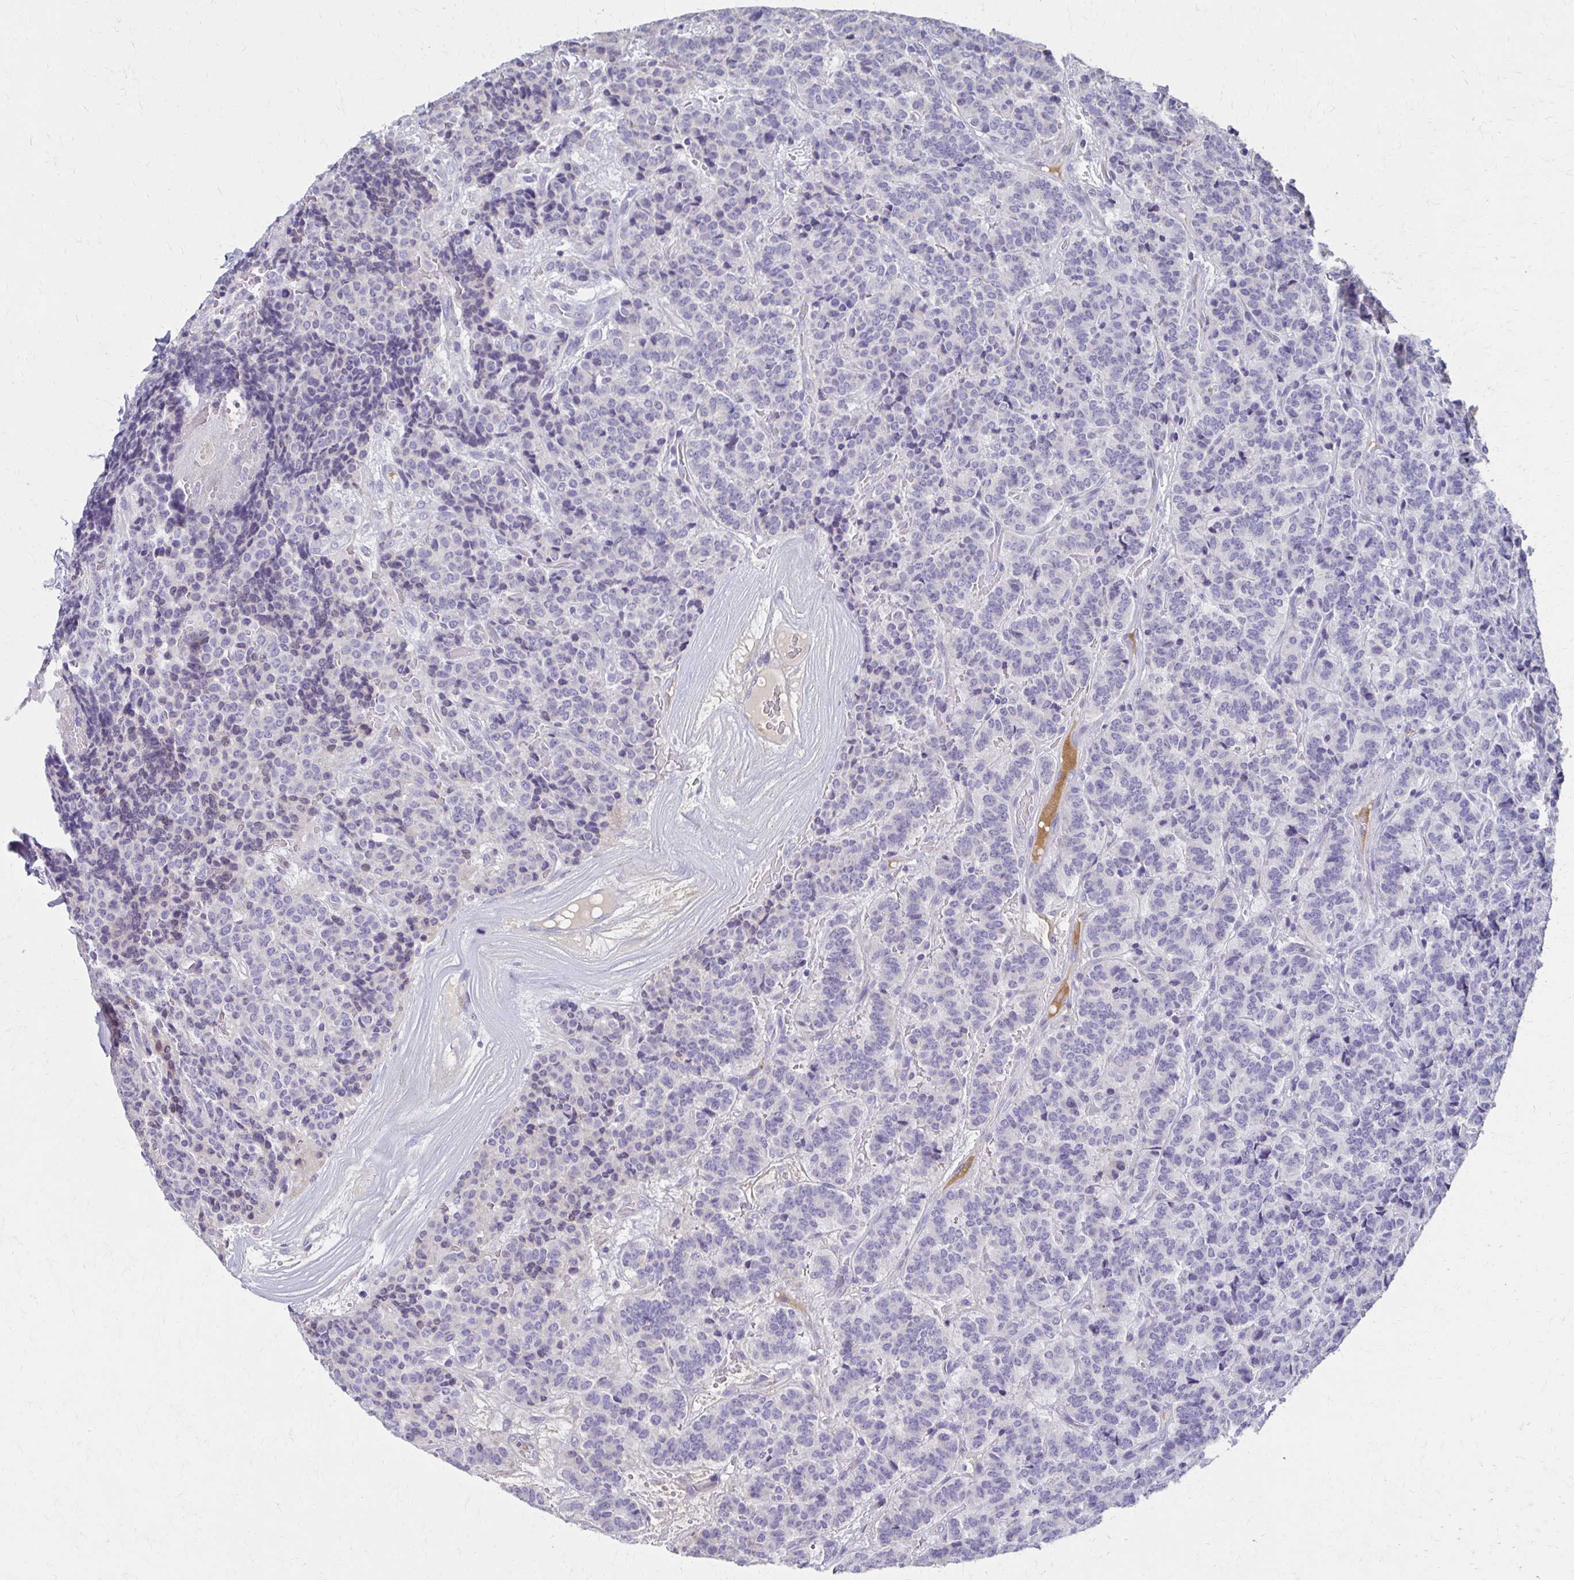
{"staining": {"intensity": "negative", "quantity": "none", "location": "none"}, "tissue": "carcinoid", "cell_type": "Tumor cells", "image_type": "cancer", "snomed": [{"axis": "morphology", "description": "Carcinoid, malignant, NOS"}, {"axis": "topography", "description": "Pancreas"}], "caption": "The micrograph shows no staining of tumor cells in malignant carcinoid.", "gene": "BBS12", "patient": {"sex": "male", "age": 36}}